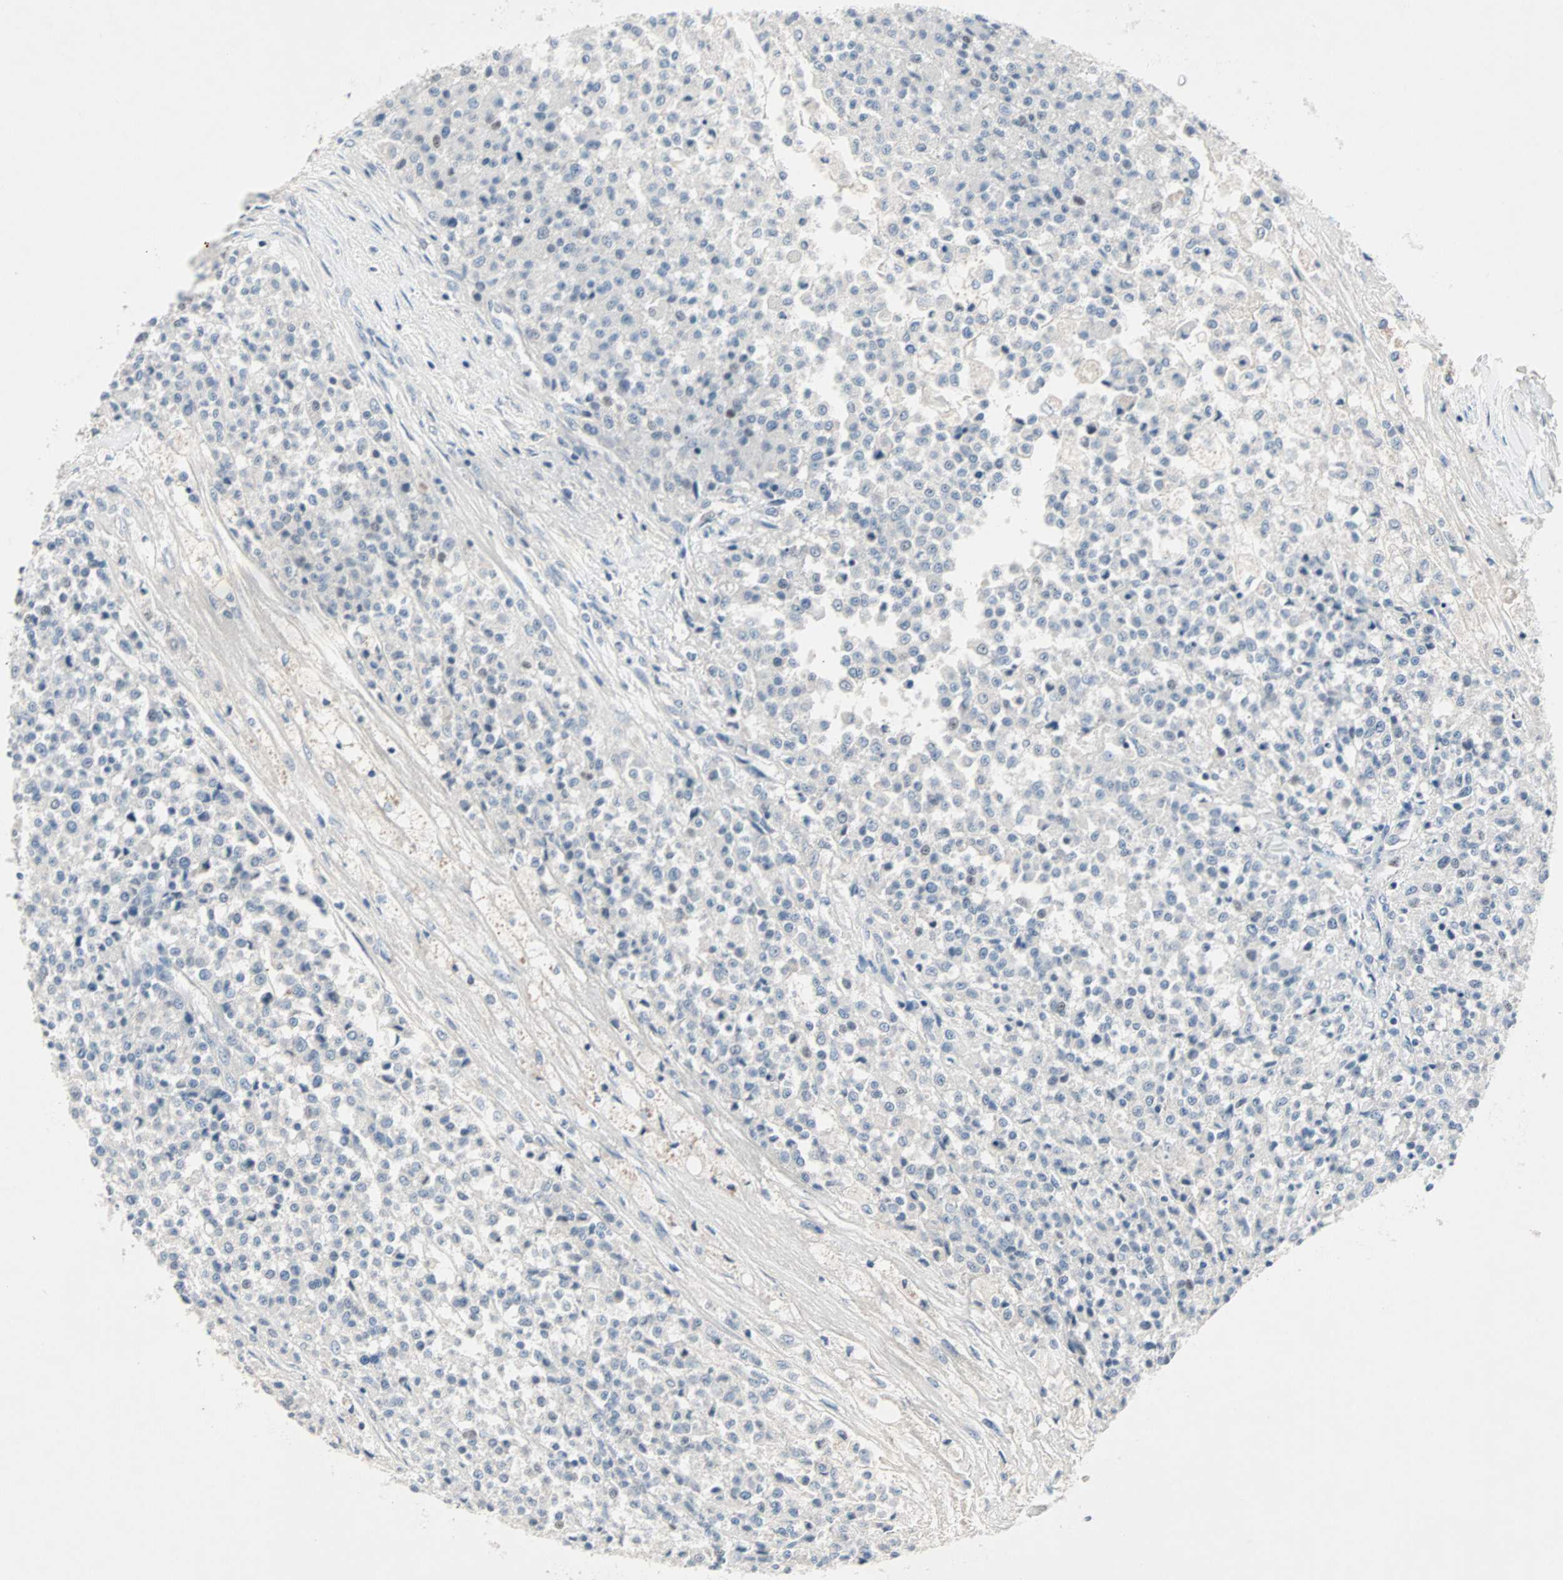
{"staining": {"intensity": "weak", "quantity": "<25%", "location": "nuclear"}, "tissue": "testis cancer", "cell_type": "Tumor cells", "image_type": "cancer", "snomed": [{"axis": "morphology", "description": "Seminoma, NOS"}, {"axis": "topography", "description": "Testis"}], "caption": "Tumor cells show no significant protein staining in testis seminoma.", "gene": "CCNE2", "patient": {"sex": "male", "age": 59}}